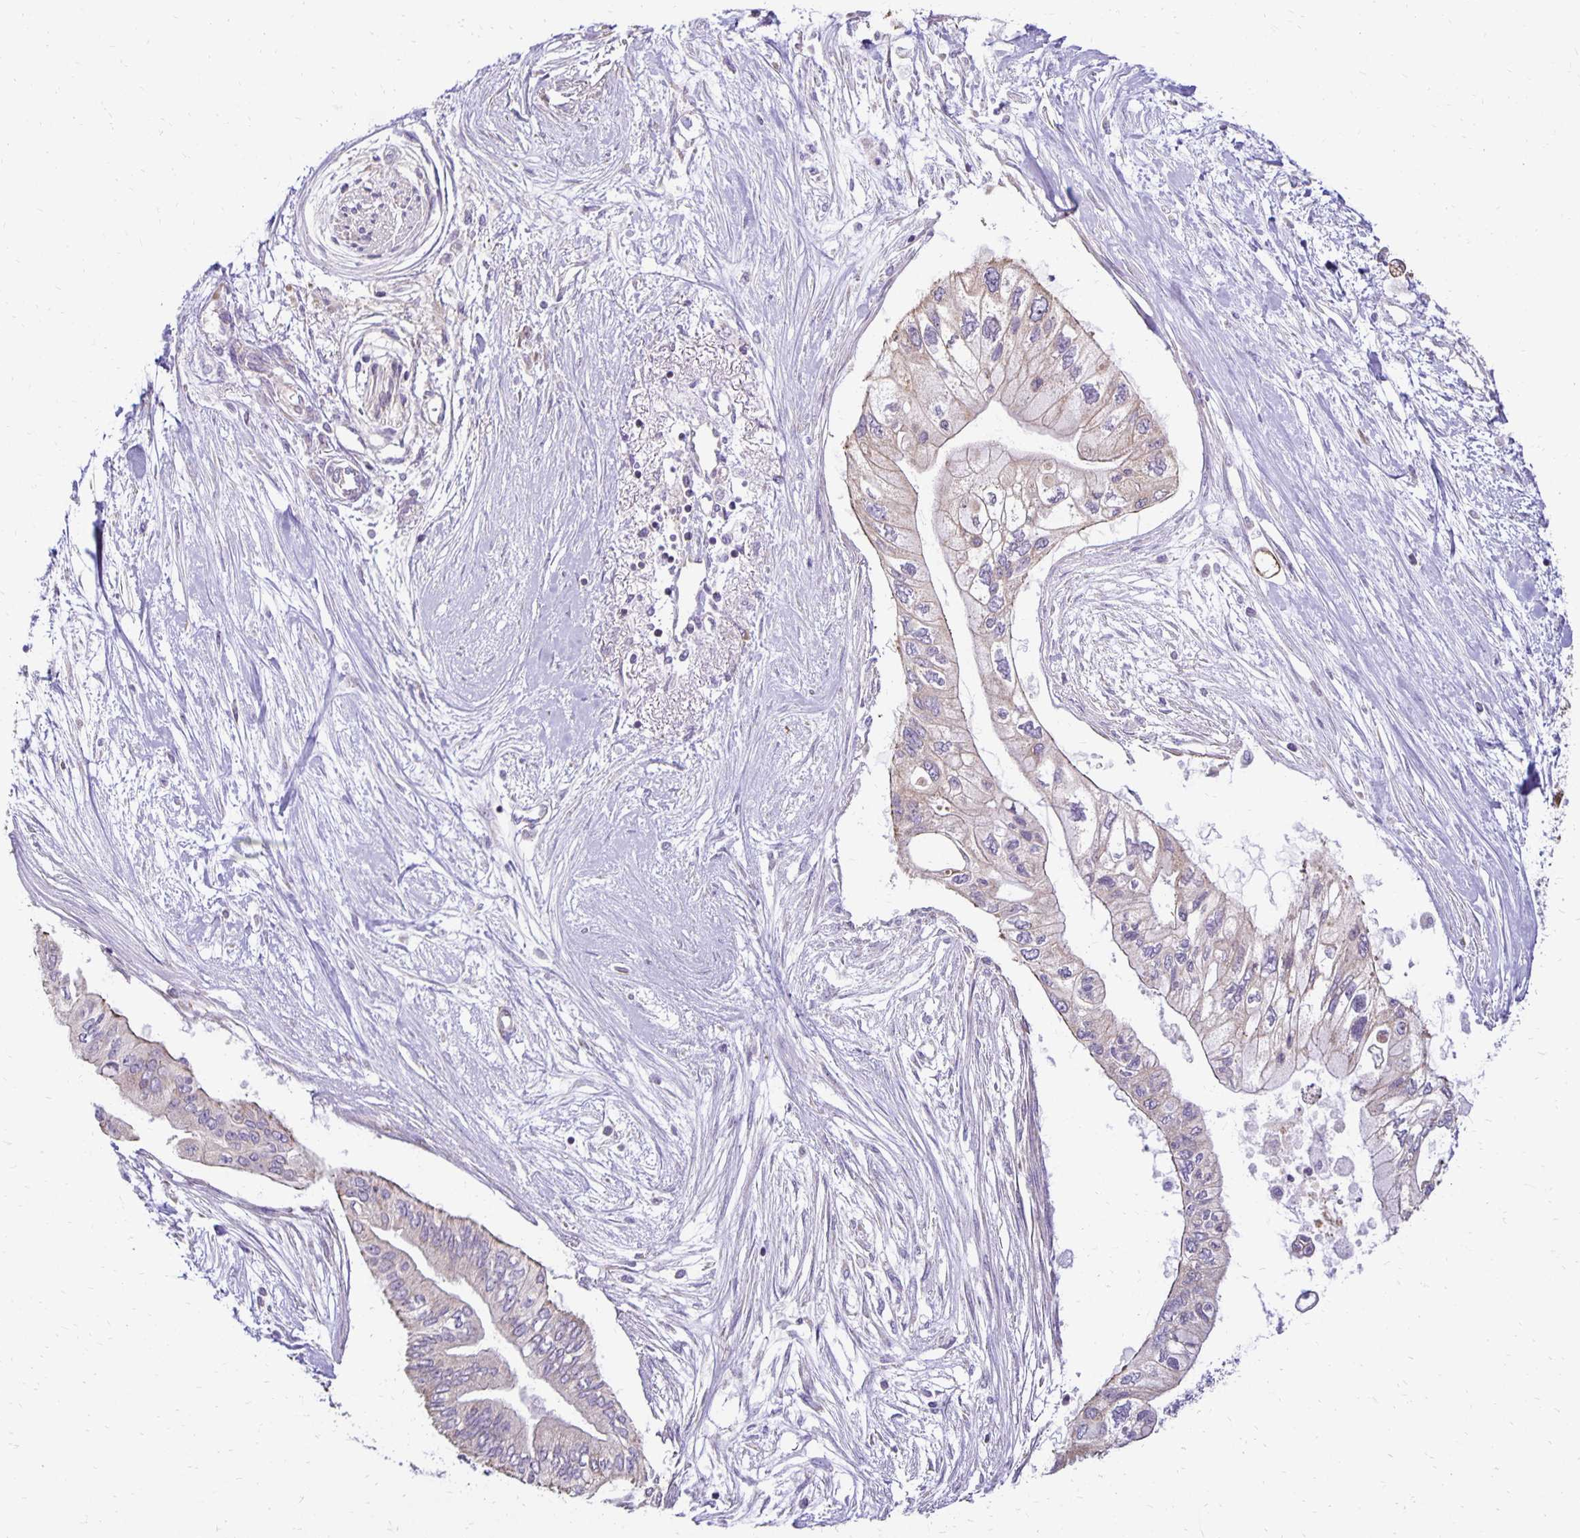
{"staining": {"intensity": "weak", "quantity": "25%-75%", "location": "cytoplasmic/membranous"}, "tissue": "pancreatic cancer", "cell_type": "Tumor cells", "image_type": "cancer", "snomed": [{"axis": "morphology", "description": "Adenocarcinoma, NOS"}, {"axis": "topography", "description": "Pancreas"}], "caption": "High-power microscopy captured an IHC histopathology image of adenocarcinoma (pancreatic), revealing weak cytoplasmic/membranous staining in approximately 25%-75% of tumor cells.", "gene": "FN3K", "patient": {"sex": "female", "age": 77}}